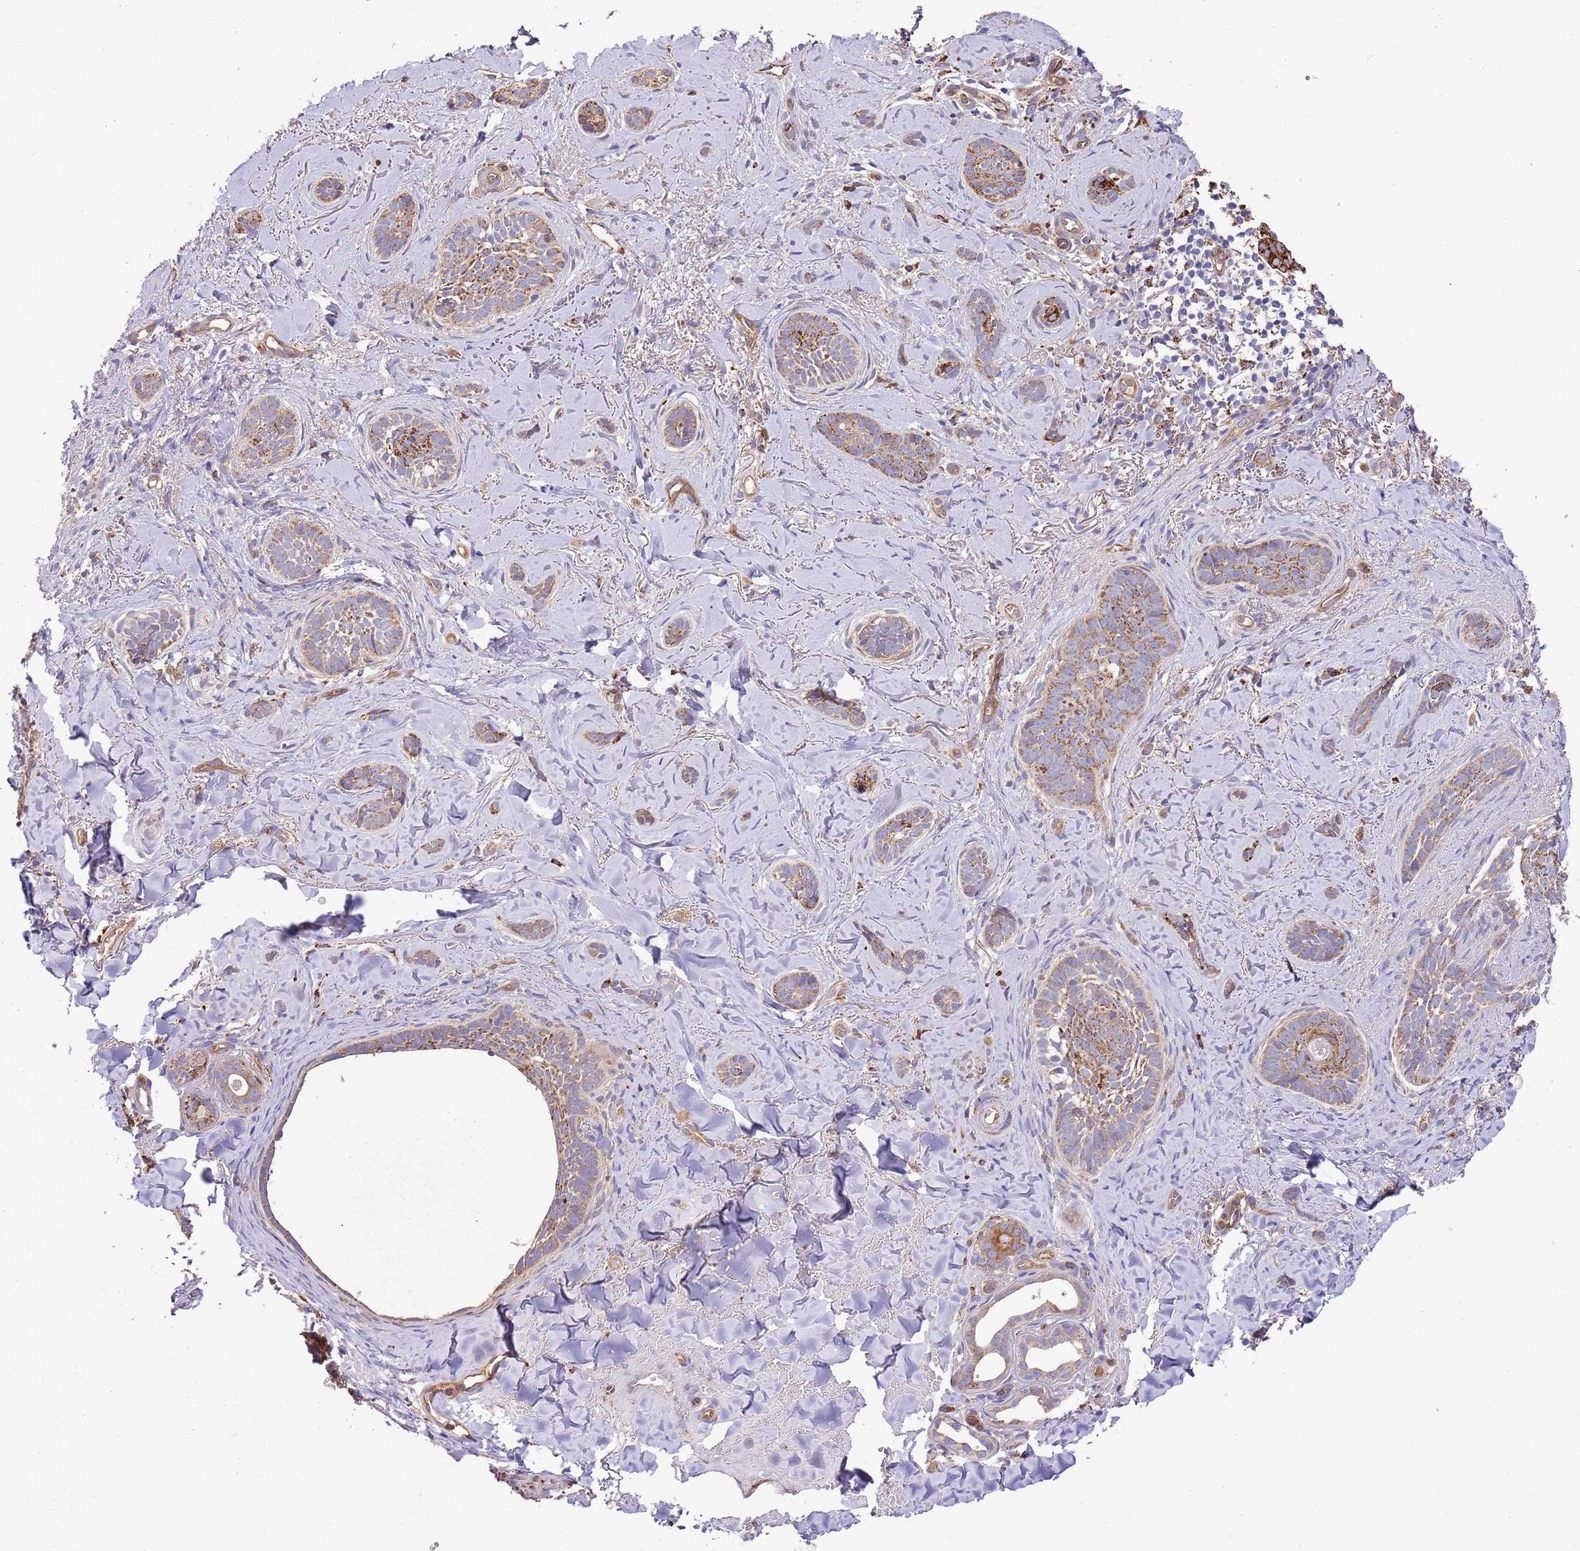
{"staining": {"intensity": "moderate", "quantity": ">75%", "location": "cytoplasmic/membranous"}, "tissue": "skin cancer", "cell_type": "Tumor cells", "image_type": "cancer", "snomed": [{"axis": "morphology", "description": "Basal cell carcinoma"}, {"axis": "topography", "description": "Skin"}], "caption": "Skin cancer (basal cell carcinoma) stained for a protein exhibits moderate cytoplasmic/membranous positivity in tumor cells. (brown staining indicates protein expression, while blue staining denotes nuclei).", "gene": "DOCK6", "patient": {"sex": "female", "age": 55}}